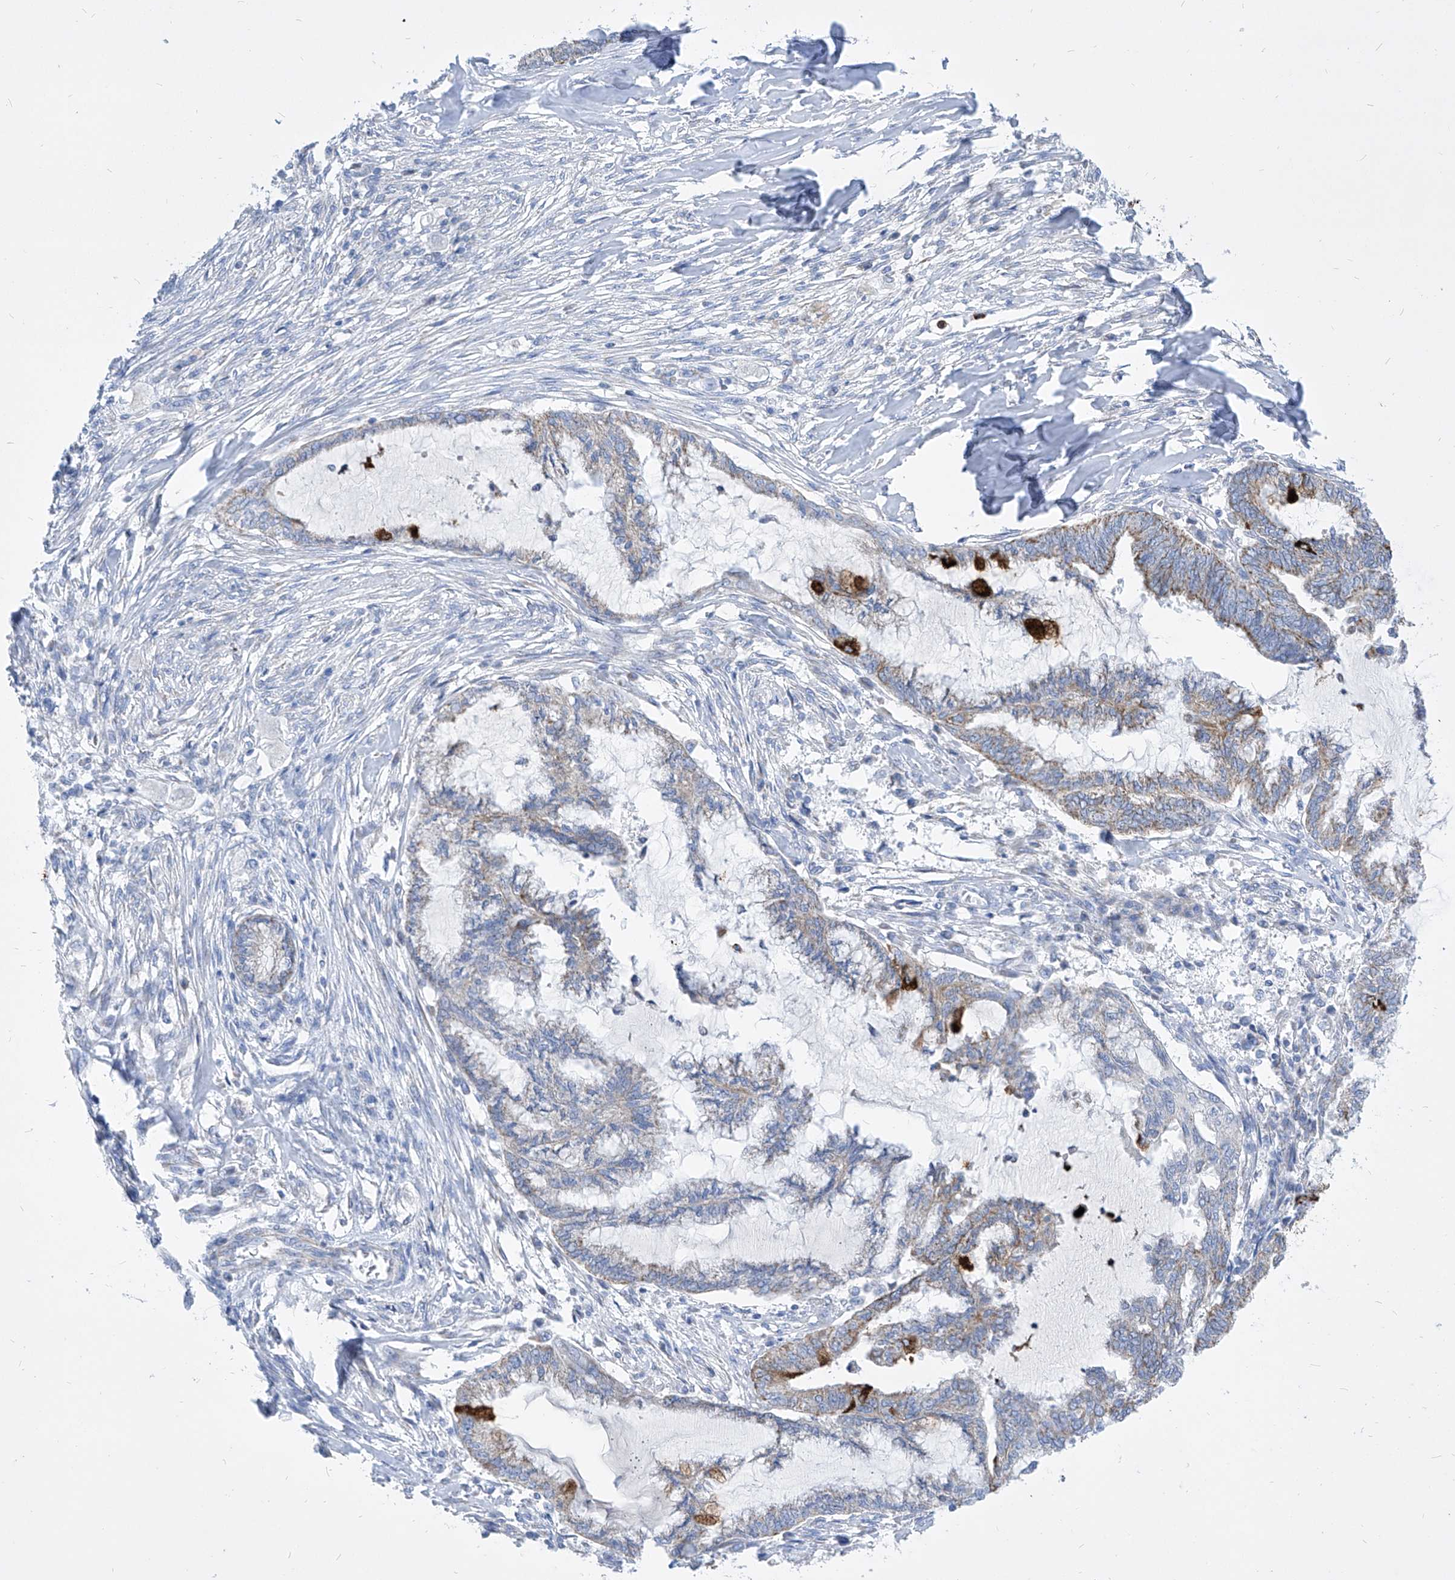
{"staining": {"intensity": "weak", "quantity": "<25%", "location": "cytoplasmic/membranous"}, "tissue": "endometrial cancer", "cell_type": "Tumor cells", "image_type": "cancer", "snomed": [{"axis": "morphology", "description": "Adenocarcinoma, NOS"}, {"axis": "topography", "description": "Endometrium"}], "caption": "An immunohistochemistry photomicrograph of endometrial cancer (adenocarcinoma) is shown. There is no staining in tumor cells of endometrial cancer (adenocarcinoma).", "gene": "COQ3", "patient": {"sex": "female", "age": 86}}